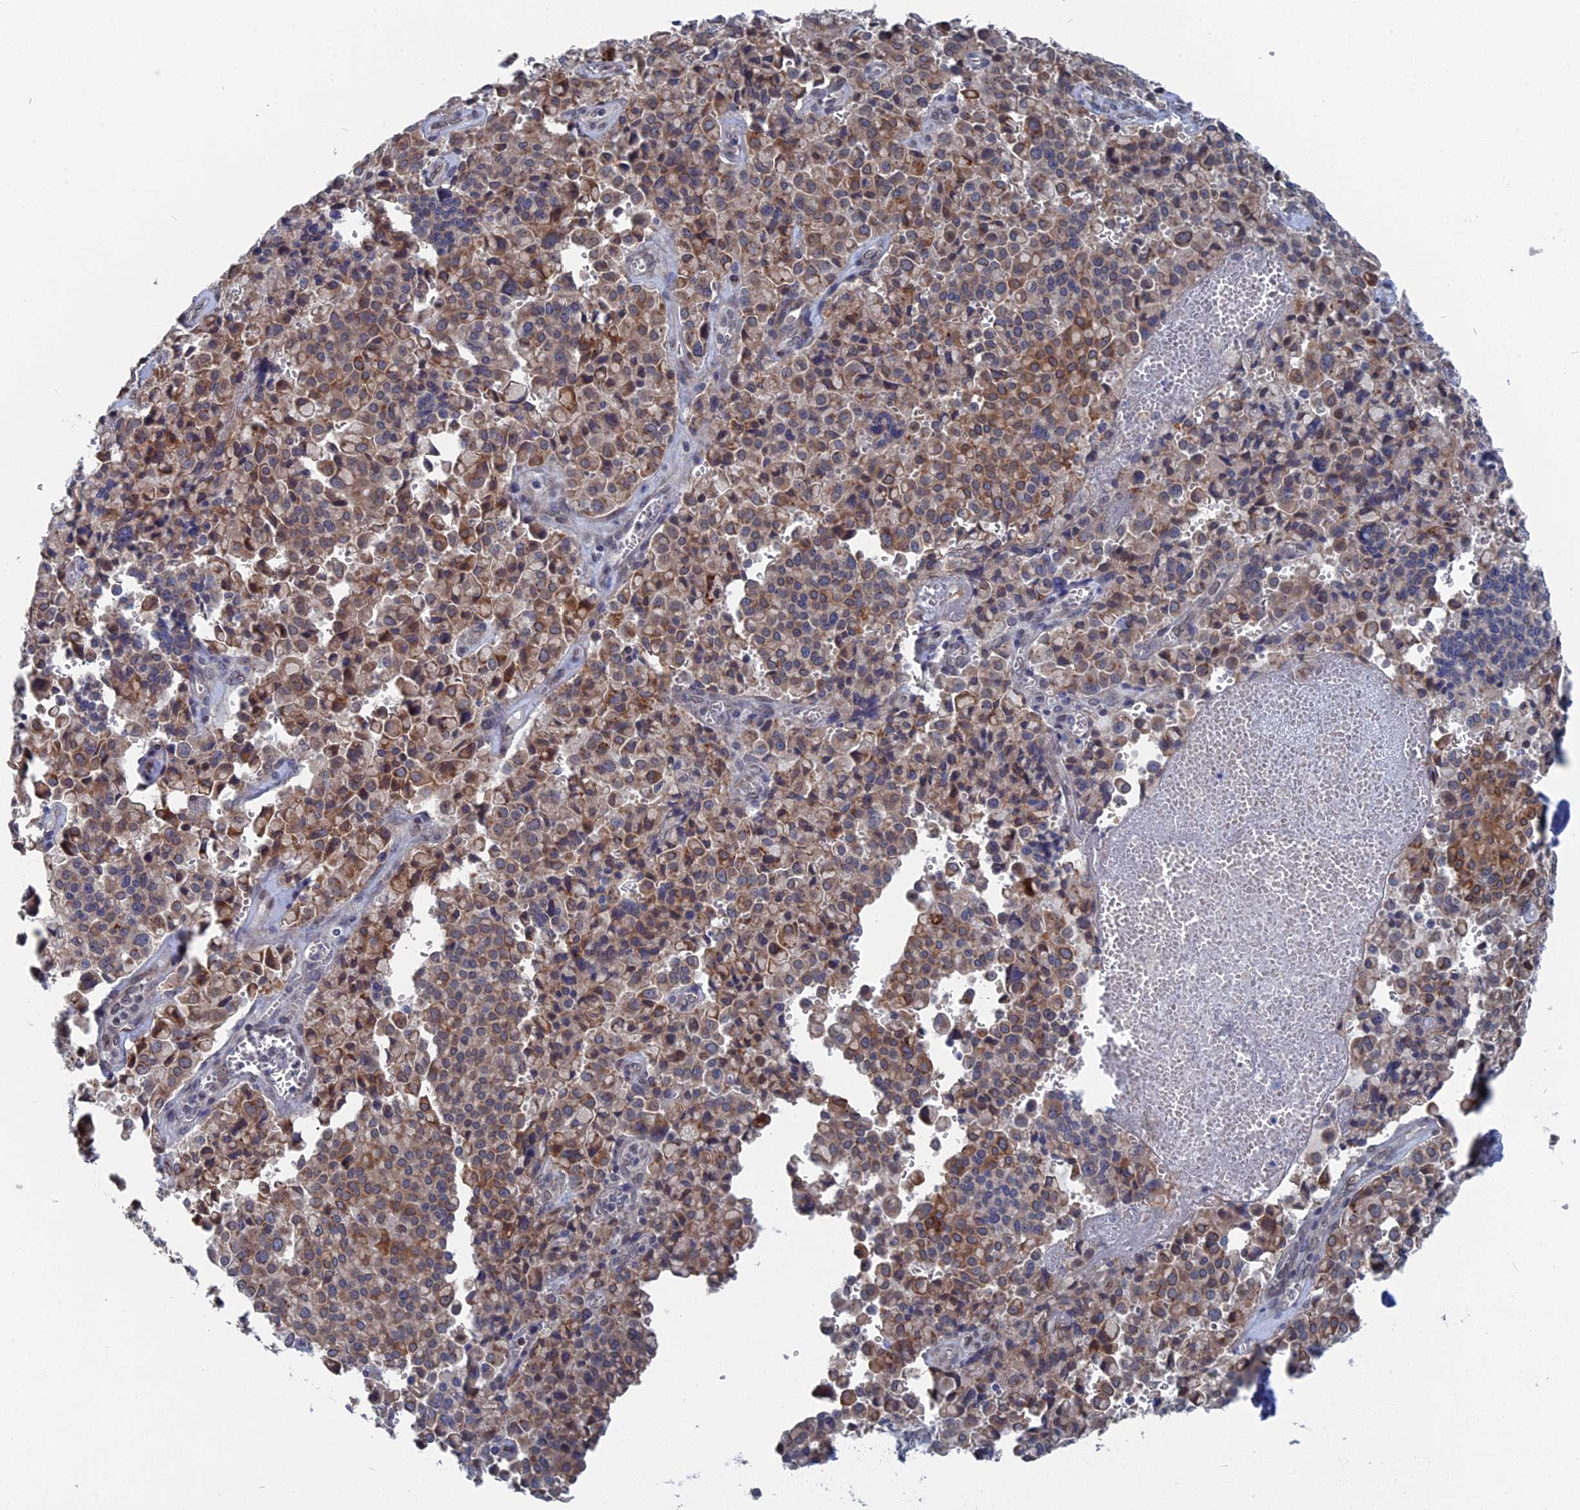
{"staining": {"intensity": "moderate", "quantity": "25%-75%", "location": "cytoplasmic/membranous"}, "tissue": "pancreatic cancer", "cell_type": "Tumor cells", "image_type": "cancer", "snomed": [{"axis": "morphology", "description": "Adenocarcinoma, NOS"}, {"axis": "topography", "description": "Pancreas"}], "caption": "The micrograph demonstrates staining of adenocarcinoma (pancreatic), revealing moderate cytoplasmic/membranous protein expression (brown color) within tumor cells.", "gene": "MTRF1", "patient": {"sex": "male", "age": 65}}